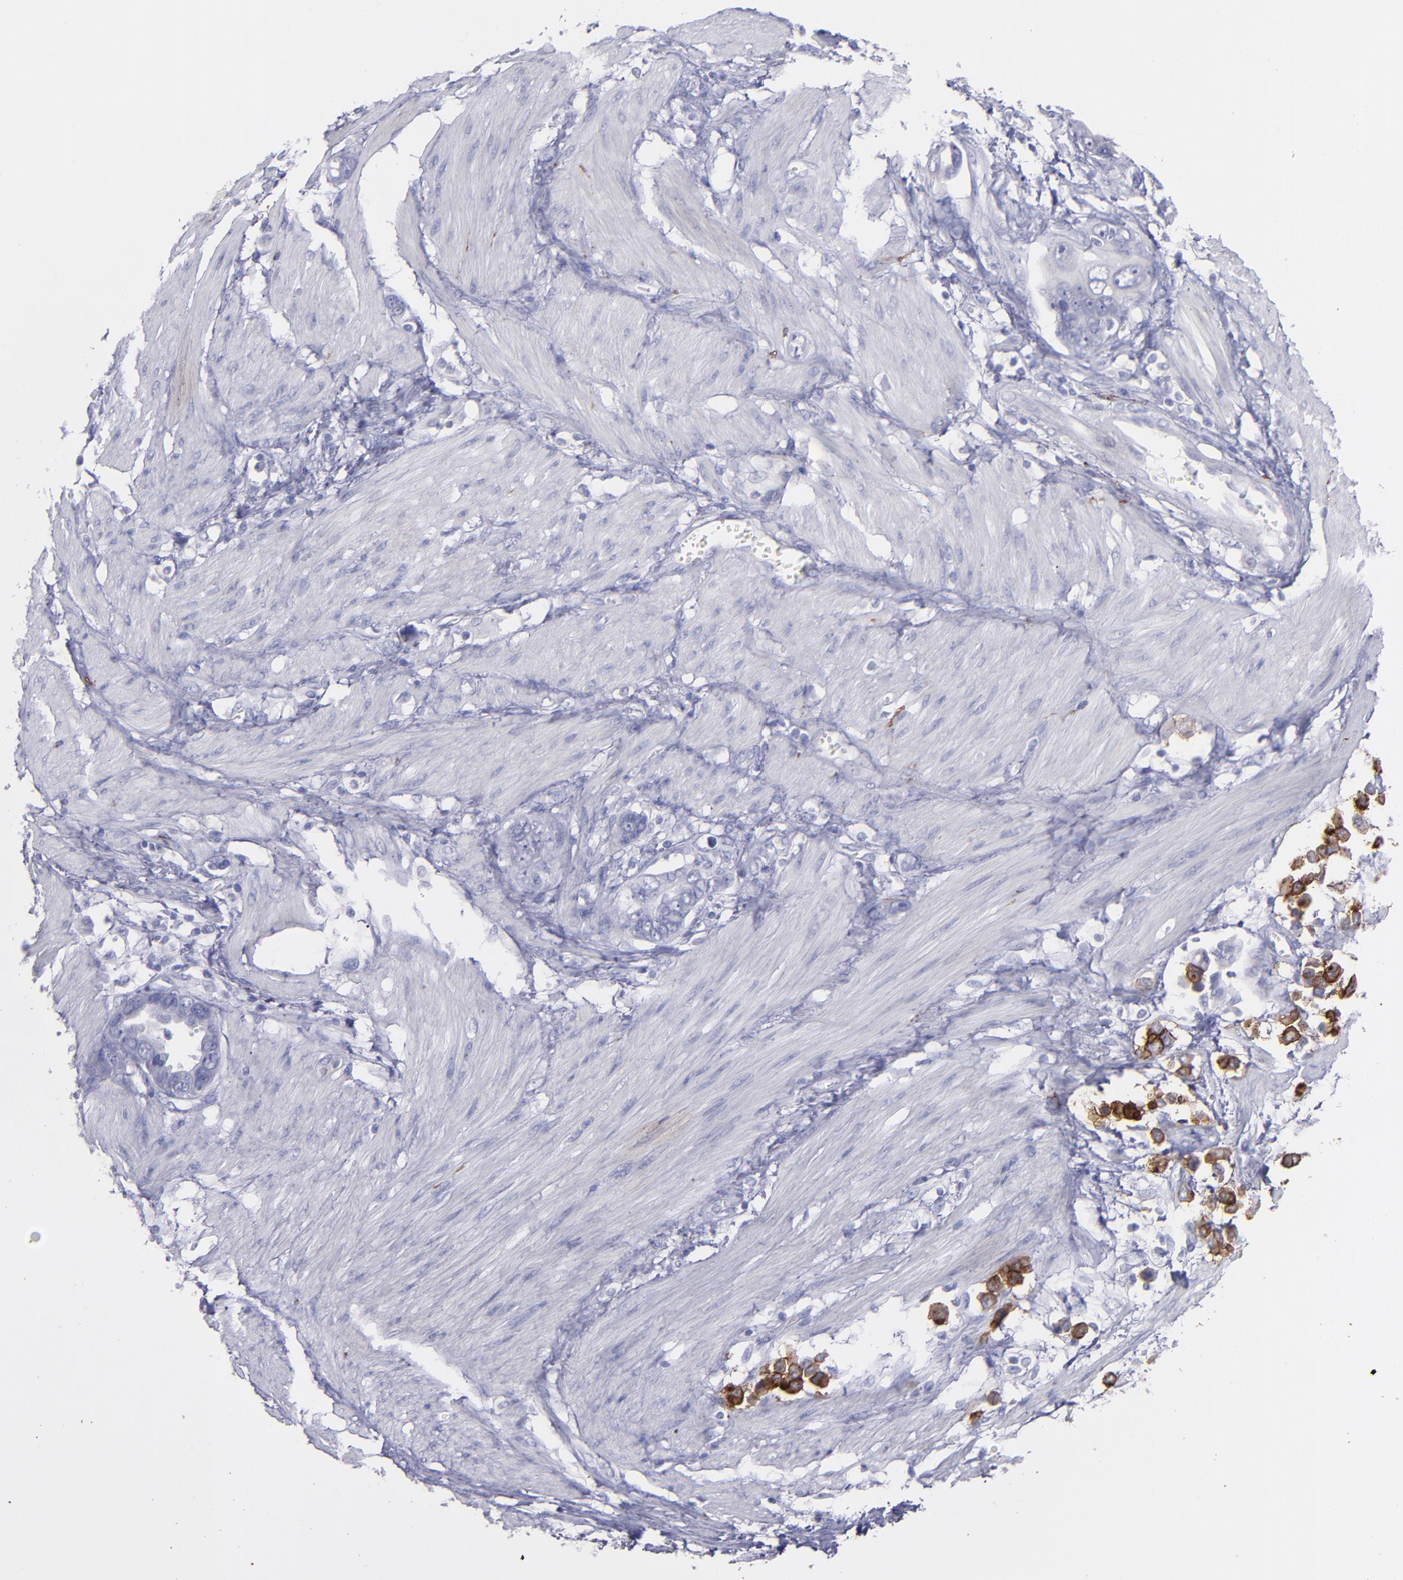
{"staining": {"intensity": "negative", "quantity": "none", "location": "none"}, "tissue": "stomach cancer", "cell_type": "Tumor cells", "image_type": "cancer", "snomed": [{"axis": "morphology", "description": "Adenocarcinoma, NOS"}, {"axis": "topography", "description": "Stomach"}], "caption": "DAB immunohistochemical staining of human stomach adenocarcinoma shows no significant staining in tumor cells.", "gene": "SNAP25", "patient": {"sex": "male", "age": 78}}